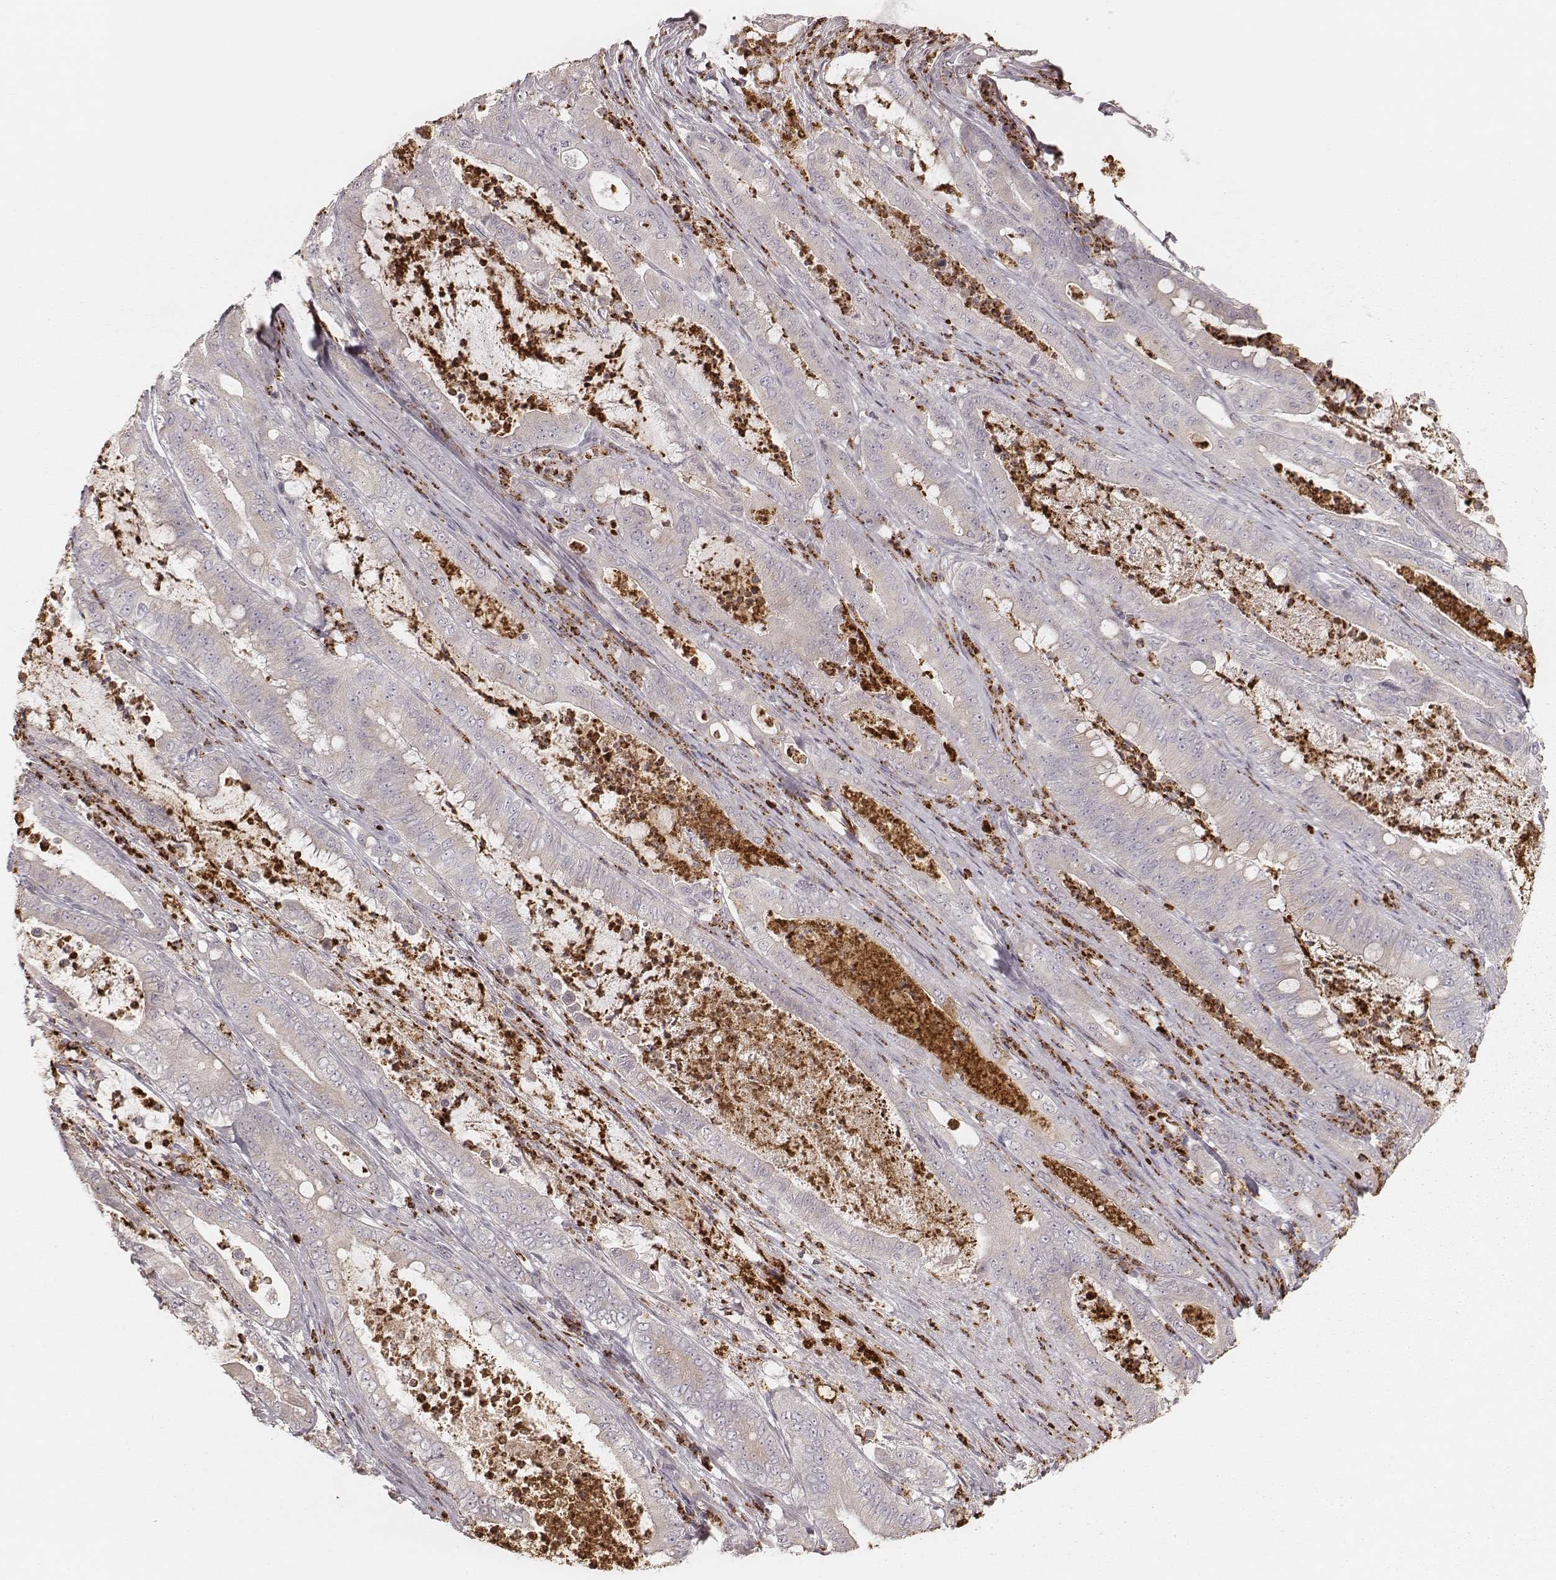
{"staining": {"intensity": "negative", "quantity": "none", "location": "none"}, "tissue": "pancreatic cancer", "cell_type": "Tumor cells", "image_type": "cancer", "snomed": [{"axis": "morphology", "description": "Adenocarcinoma, NOS"}, {"axis": "topography", "description": "Pancreas"}], "caption": "A high-resolution micrograph shows IHC staining of pancreatic cancer, which reveals no significant expression in tumor cells.", "gene": "ABCA7", "patient": {"sex": "male", "age": 71}}